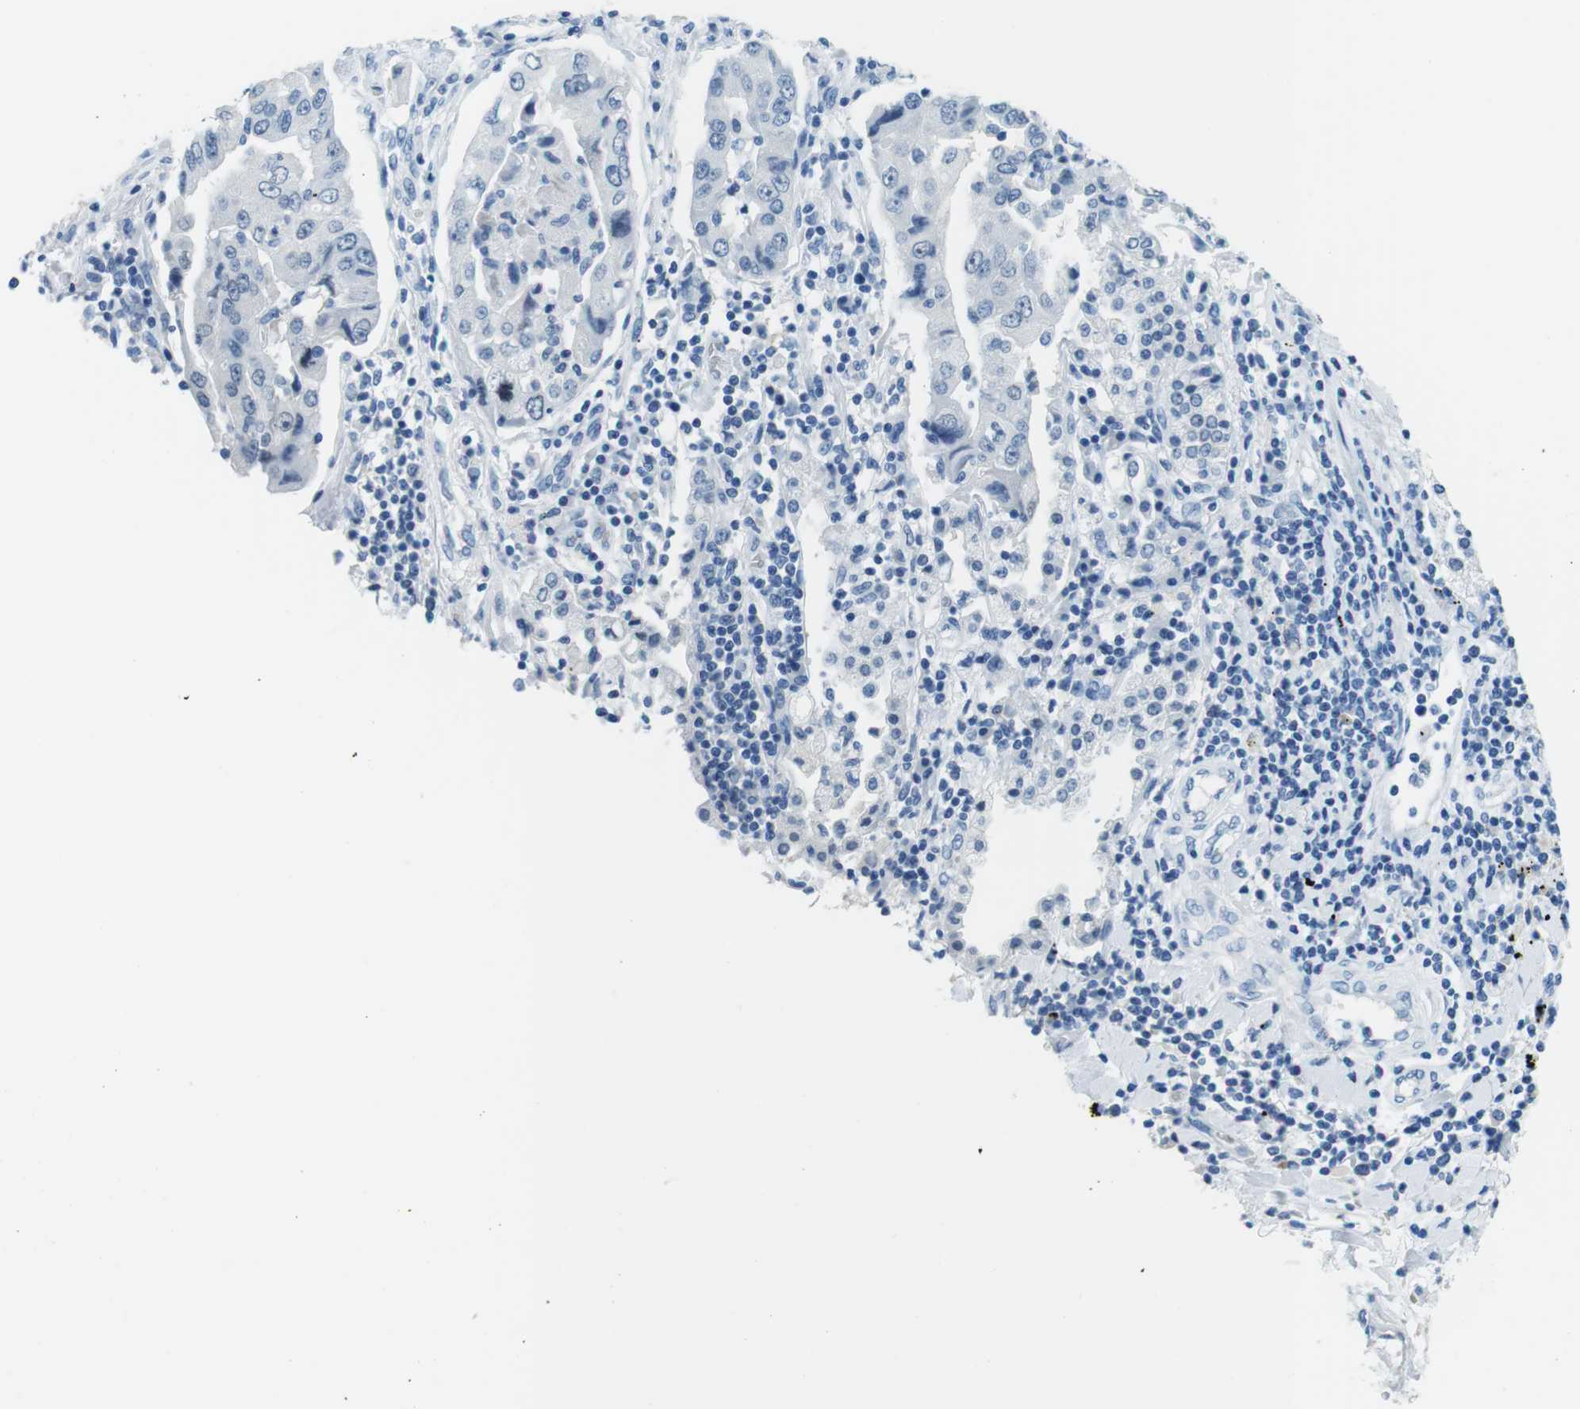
{"staining": {"intensity": "weak", "quantity": "<25%", "location": "nuclear"}, "tissue": "lung cancer", "cell_type": "Tumor cells", "image_type": "cancer", "snomed": [{"axis": "morphology", "description": "Adenocarcinoma, NOS"}, {"axis": "topography", "description": "Lung"}], "caption": "IHC histopathology image of neoplastic tissue: lung cancer stained with DAB (3,3'-diaminobenzidine) reveals no significant protein positivity in tumor cells.", "gene": "TFAP2C", "patient": {"sex": "female", "age": 65}}